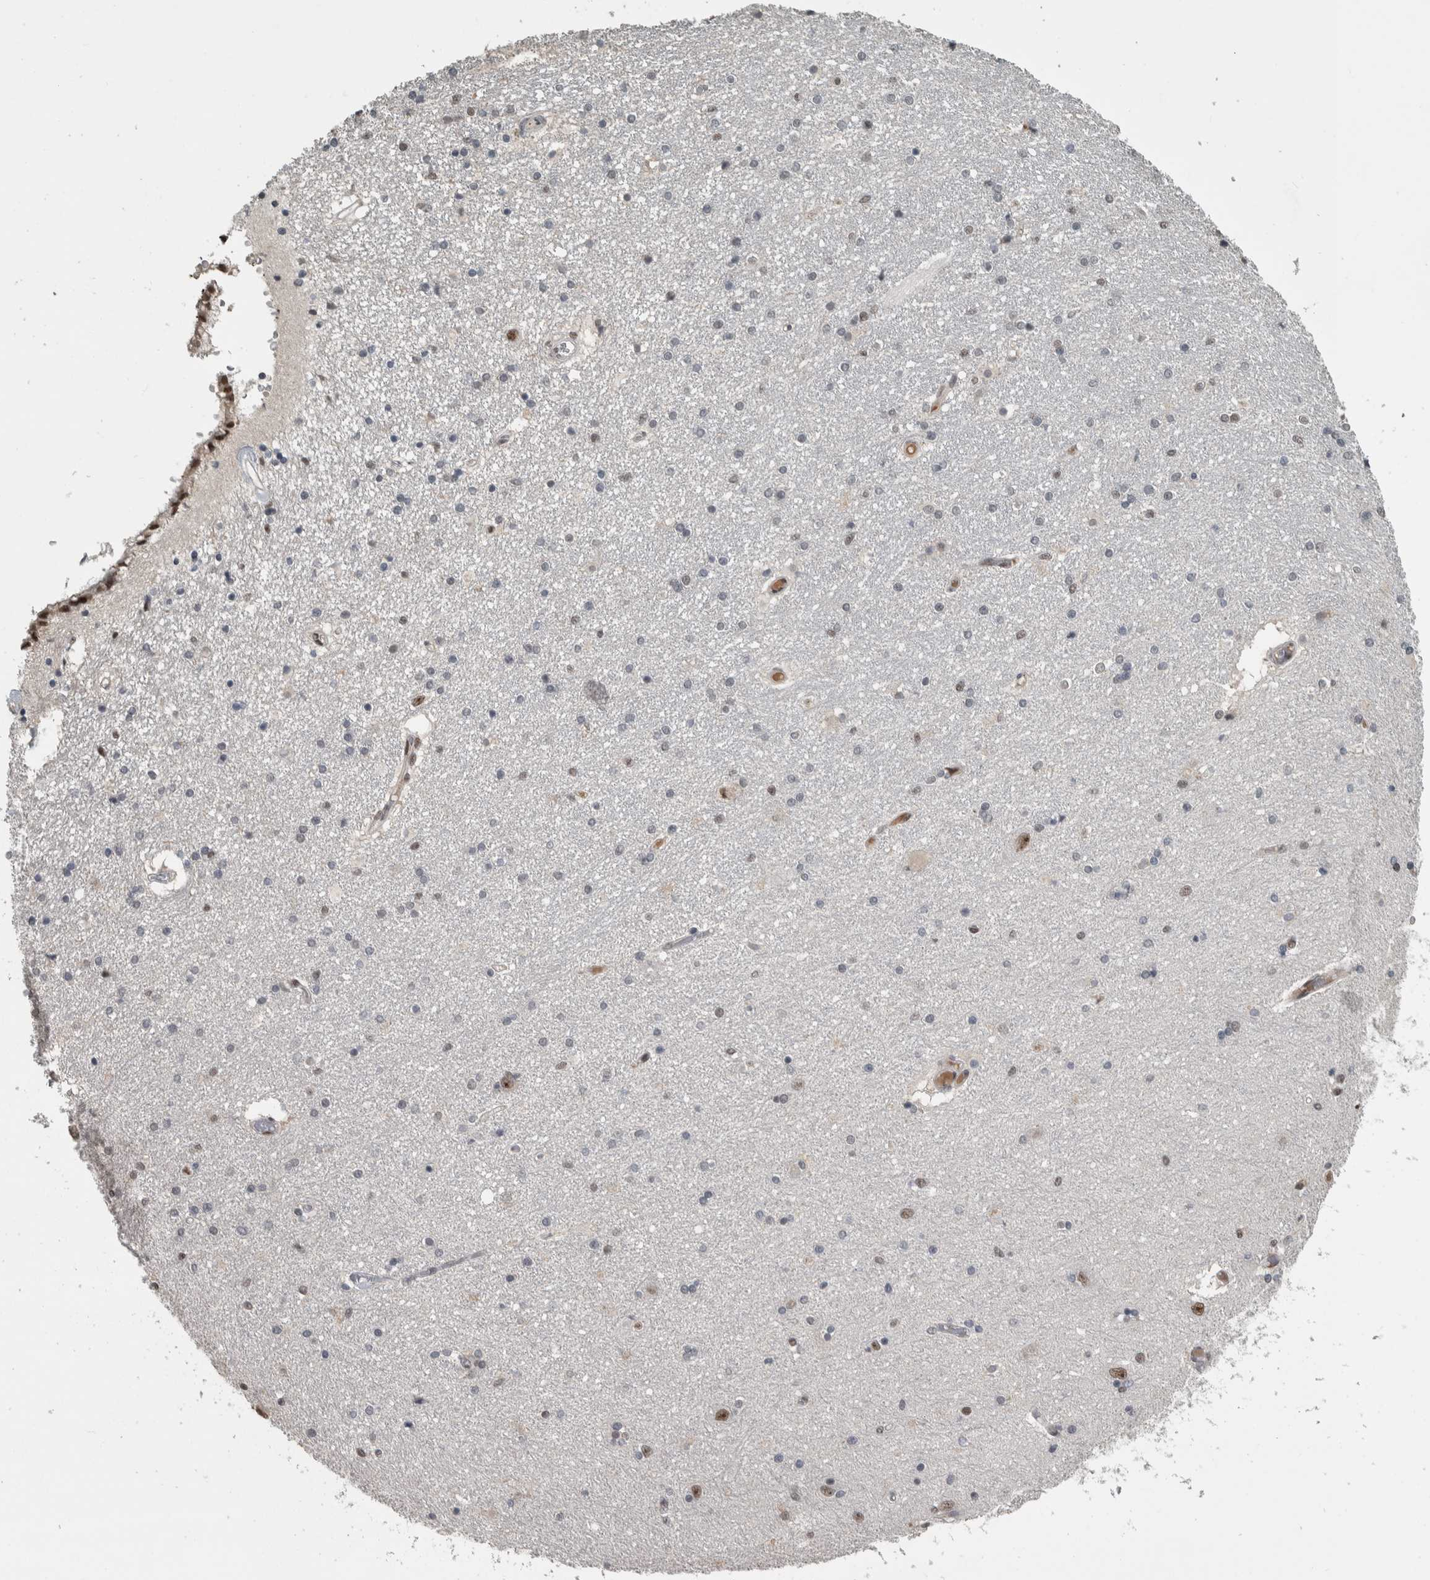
{"staining": {"intensity": "negative", "quantity": "none", "location": "none"}, "tissue": "hippocampus", "cell_type": "Glial cells", "image_type": "normal", "snomed": [{"axis": "morphology", "description": "Normal tissue, NOS"}, {"axis": "topography", "description": "Hippocampus"}], "caption": "Immunohistochemistry (IHC) image of normal hippocampus: human hippocampus stained with DAB exhibits no significant protein positivity in glial cells.", "gene": "DDX42", "patient": {"sex": "female", "age": 54}}